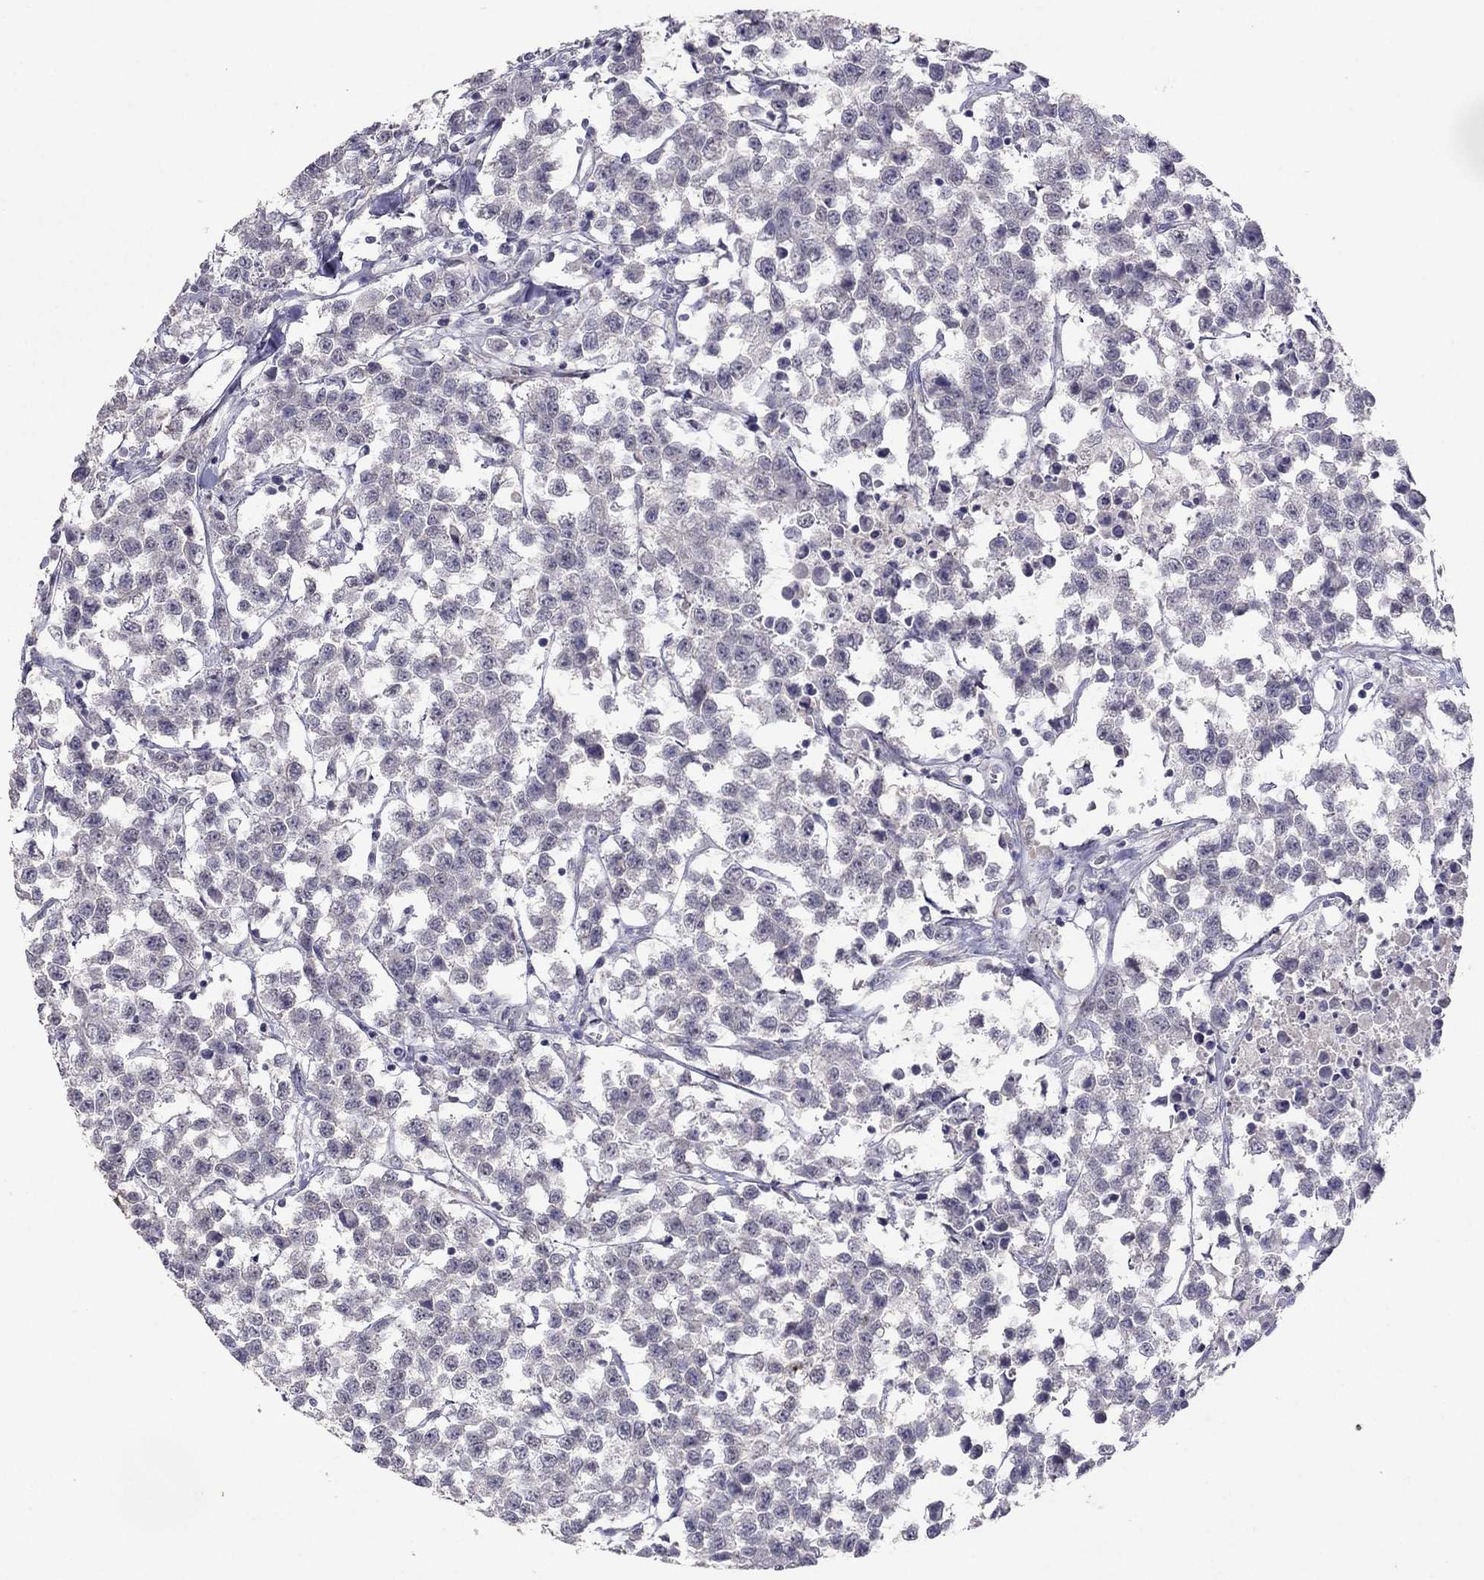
{"staining": {"intensity": "negative", "quantity": "none", "location": "none"}, "tissue": "testis cancer", "cell_type": "Tumor cells", "image_type": "cancer", "snomed": [{"axis": "morphology", "description": "Seminoma, NOS"}, {"axis": "topography", "description": "Testis"}], "caption": "Seminoma (testis) stained for a protein using immunohistochemistry (IHC) displays no expression tumor cells.", "gene": "FST", "patient": {"sex": "male", "age": 59}}